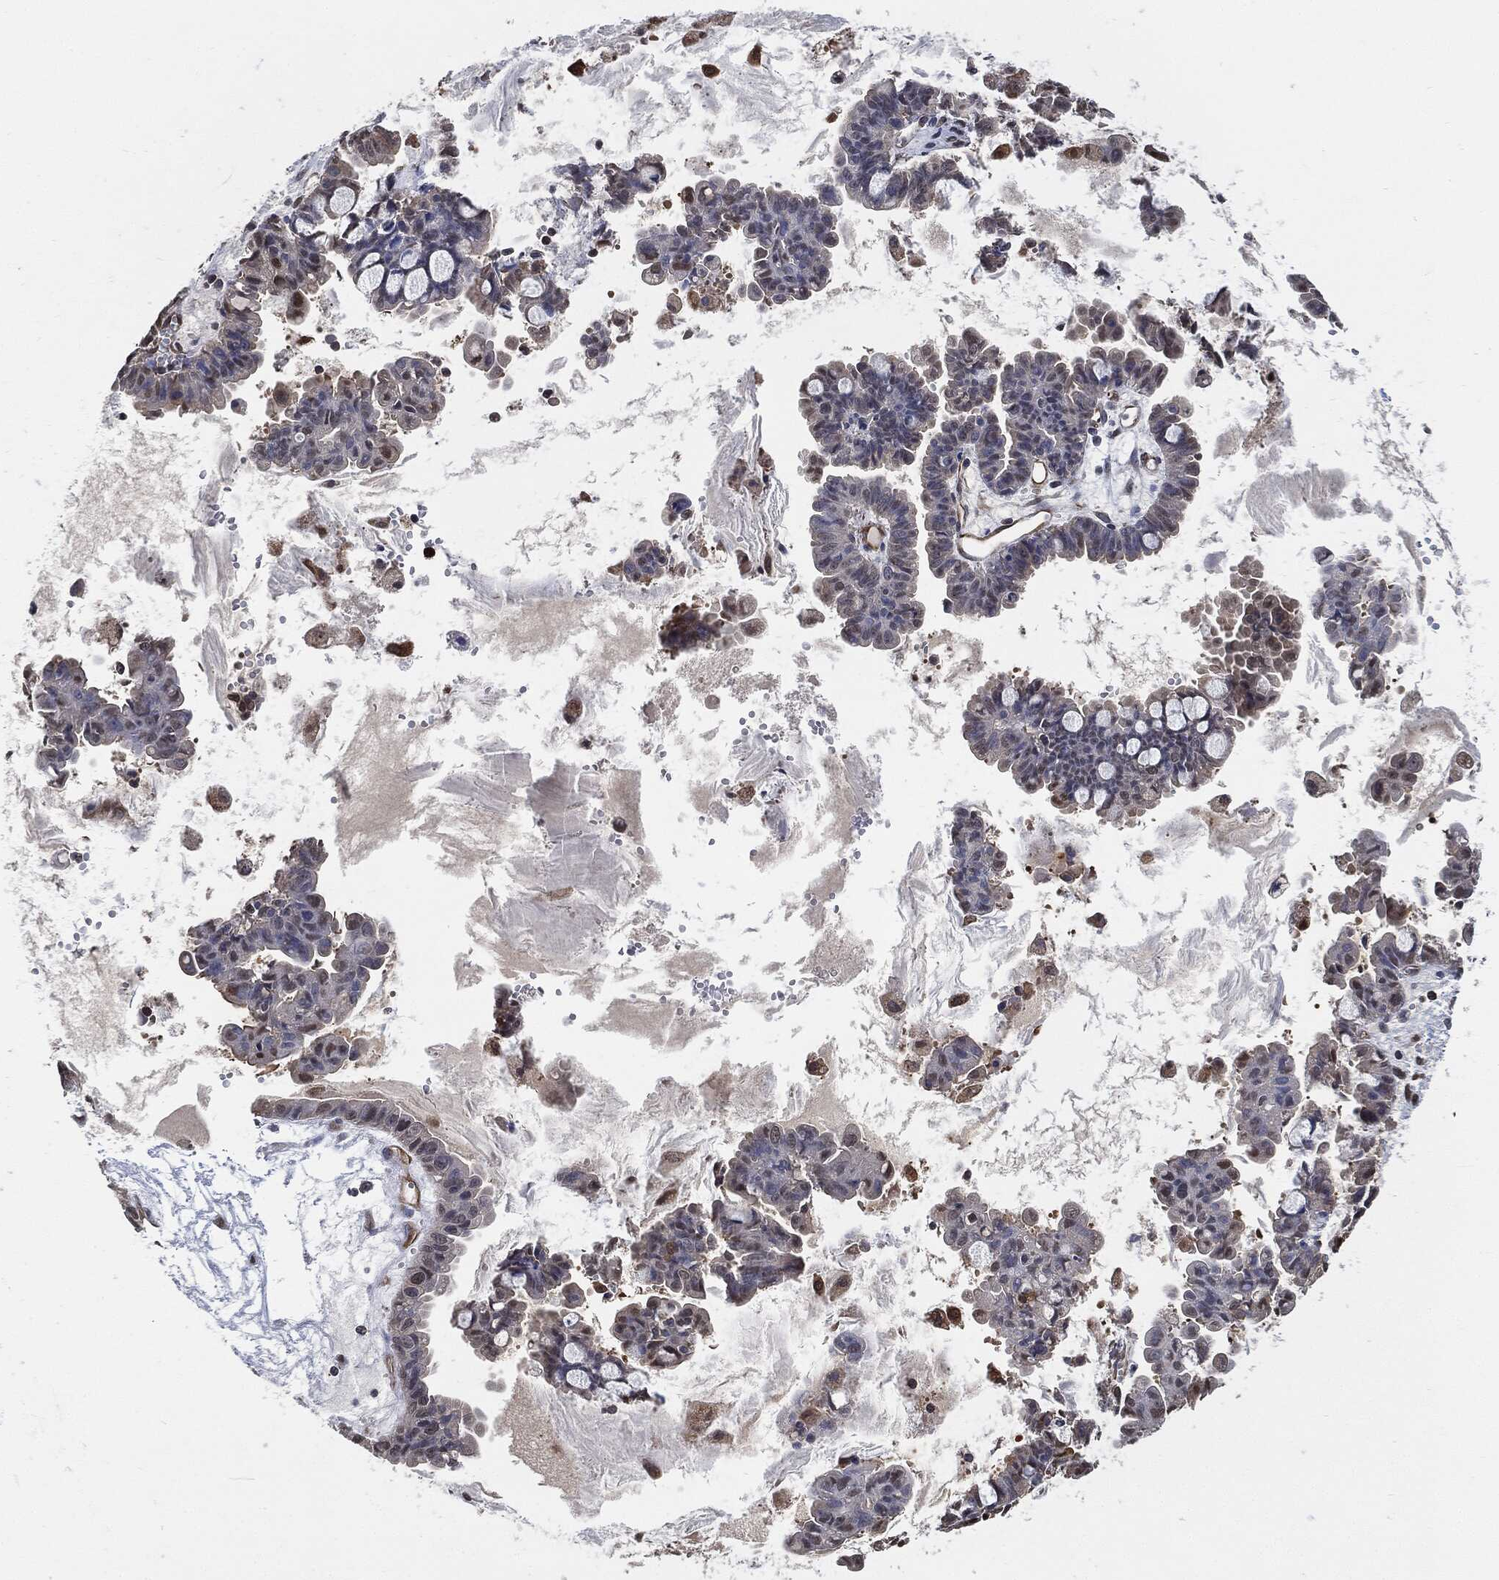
{"staining": {"intensity": "weak", "quantity": "<25%", "location": "cytoplasmic/membranous"}, "tissue": "ovarian cancer", "cell_type": "Tumor cells", "image_type": "cancer", "snomed": [{"axis": "morphology", "description": "Cystadenocarcinoma, mucinous, NOS"}, {"axis": "topography", "description": "Ovary"}], "caption": "Histopathology image shows no protein expression in tumor cells of ovarian mucinous cystadenocarcinoma tissue.", "gene": "S100A9", "patient": {"sex": "female", "age": 63}}